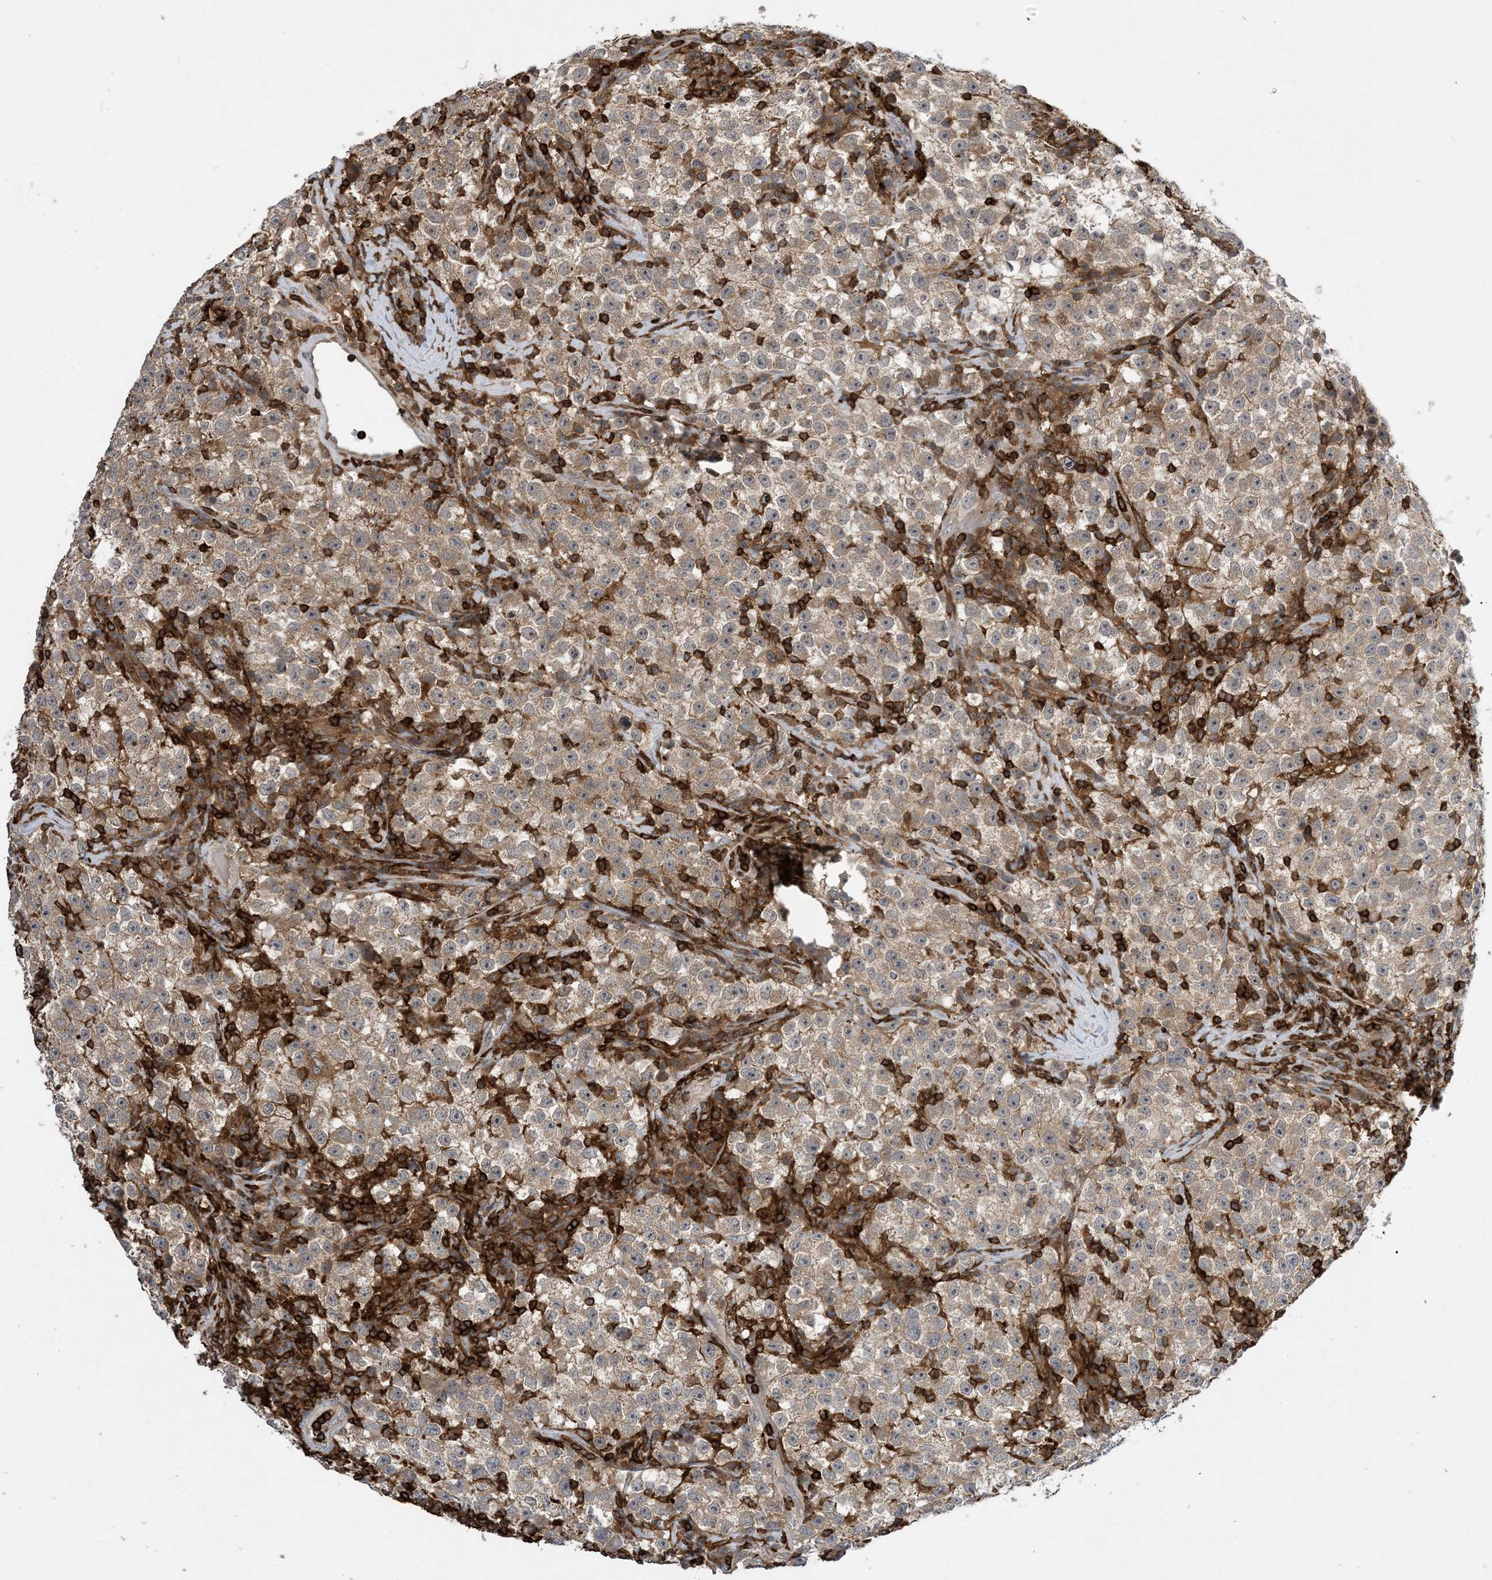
{"staining": {"intensity": "weak", "quantity": ">75%", "location": "cytoplasmic/membranous"}, "tissue": "testis cancer", "cell_type": "Tumor cells", "image_type": "cancer", "snomed": [{"axis": "morphology", "description": "Seminoma, NOS"}, {"axis": "topography", "description": "Testis"}], "caption": "A histopathology image showing weak cytoplasmic/membranous staining in approximately >75% of tumor cells in seminoma (testis), as visualized by brown immunohistochemical staining.", "gene": "AK9", "patient": {"sex": "male", "age": 22}}